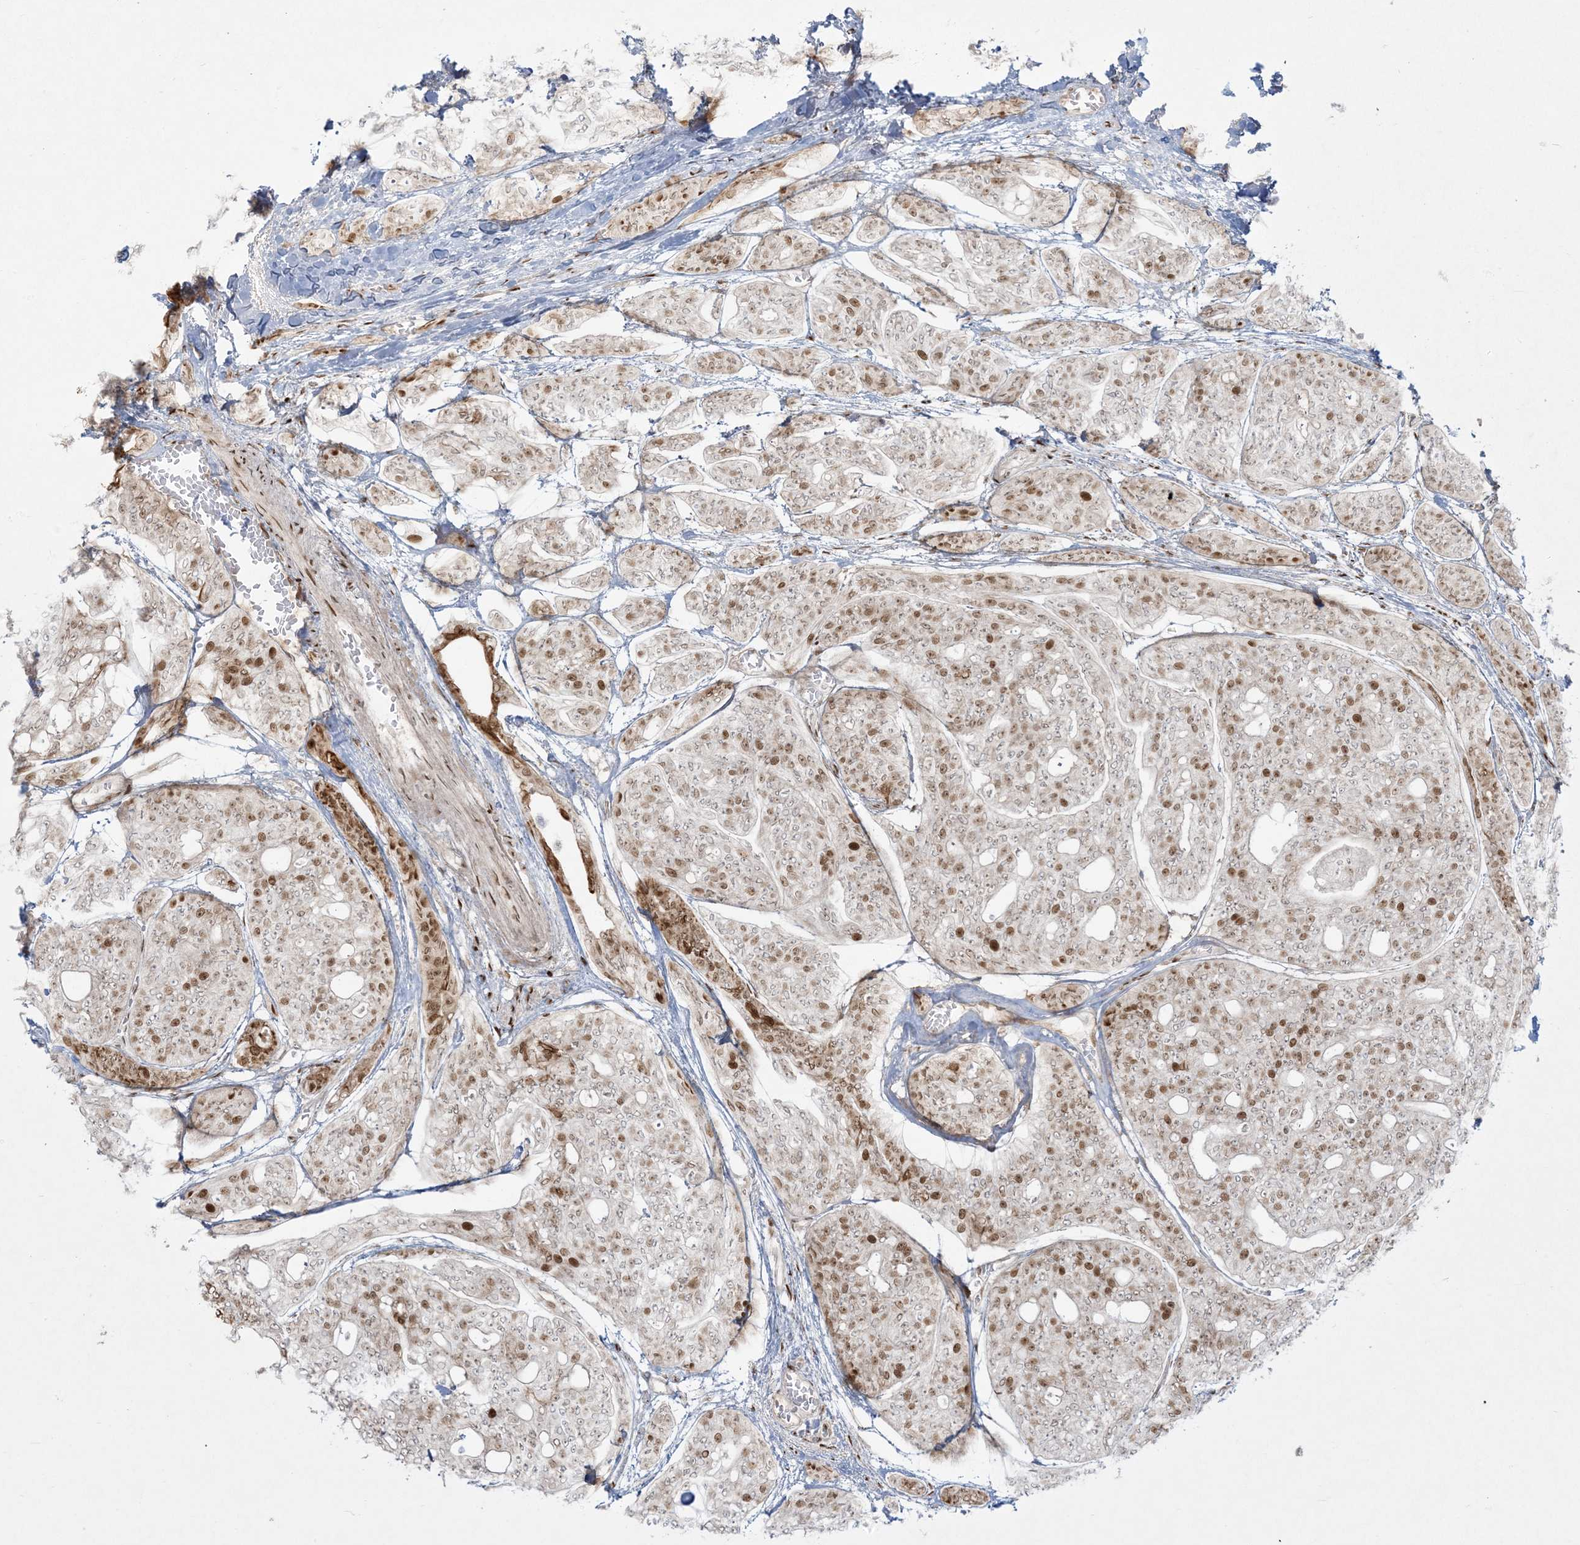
{"staining": {"intensity": "moderate", "quantity": ">75%", "location": "nuclear"}, "tissue": "head and neck cancer", "cell_type": "Tumor cells", "image_type": "cancer", "snomed": [{"axis": "morphology", "description": "Adenocarcinoma, NOS"}, {"axis": "topography", "description": "Head-Neck"}], "caption": "Protein expression analysis of human adenocarcinoma (head and neck) reveals moderate nuclear positivity in approximately >75% of tumor cells. The staining was performed using DAB to visualize the protein expression in brown, while the nuclei were stained in blue with hematoxylin (Magnification: 20x).", "gene": "RBM10", "patient": {"sex": "male", "age": 66}}